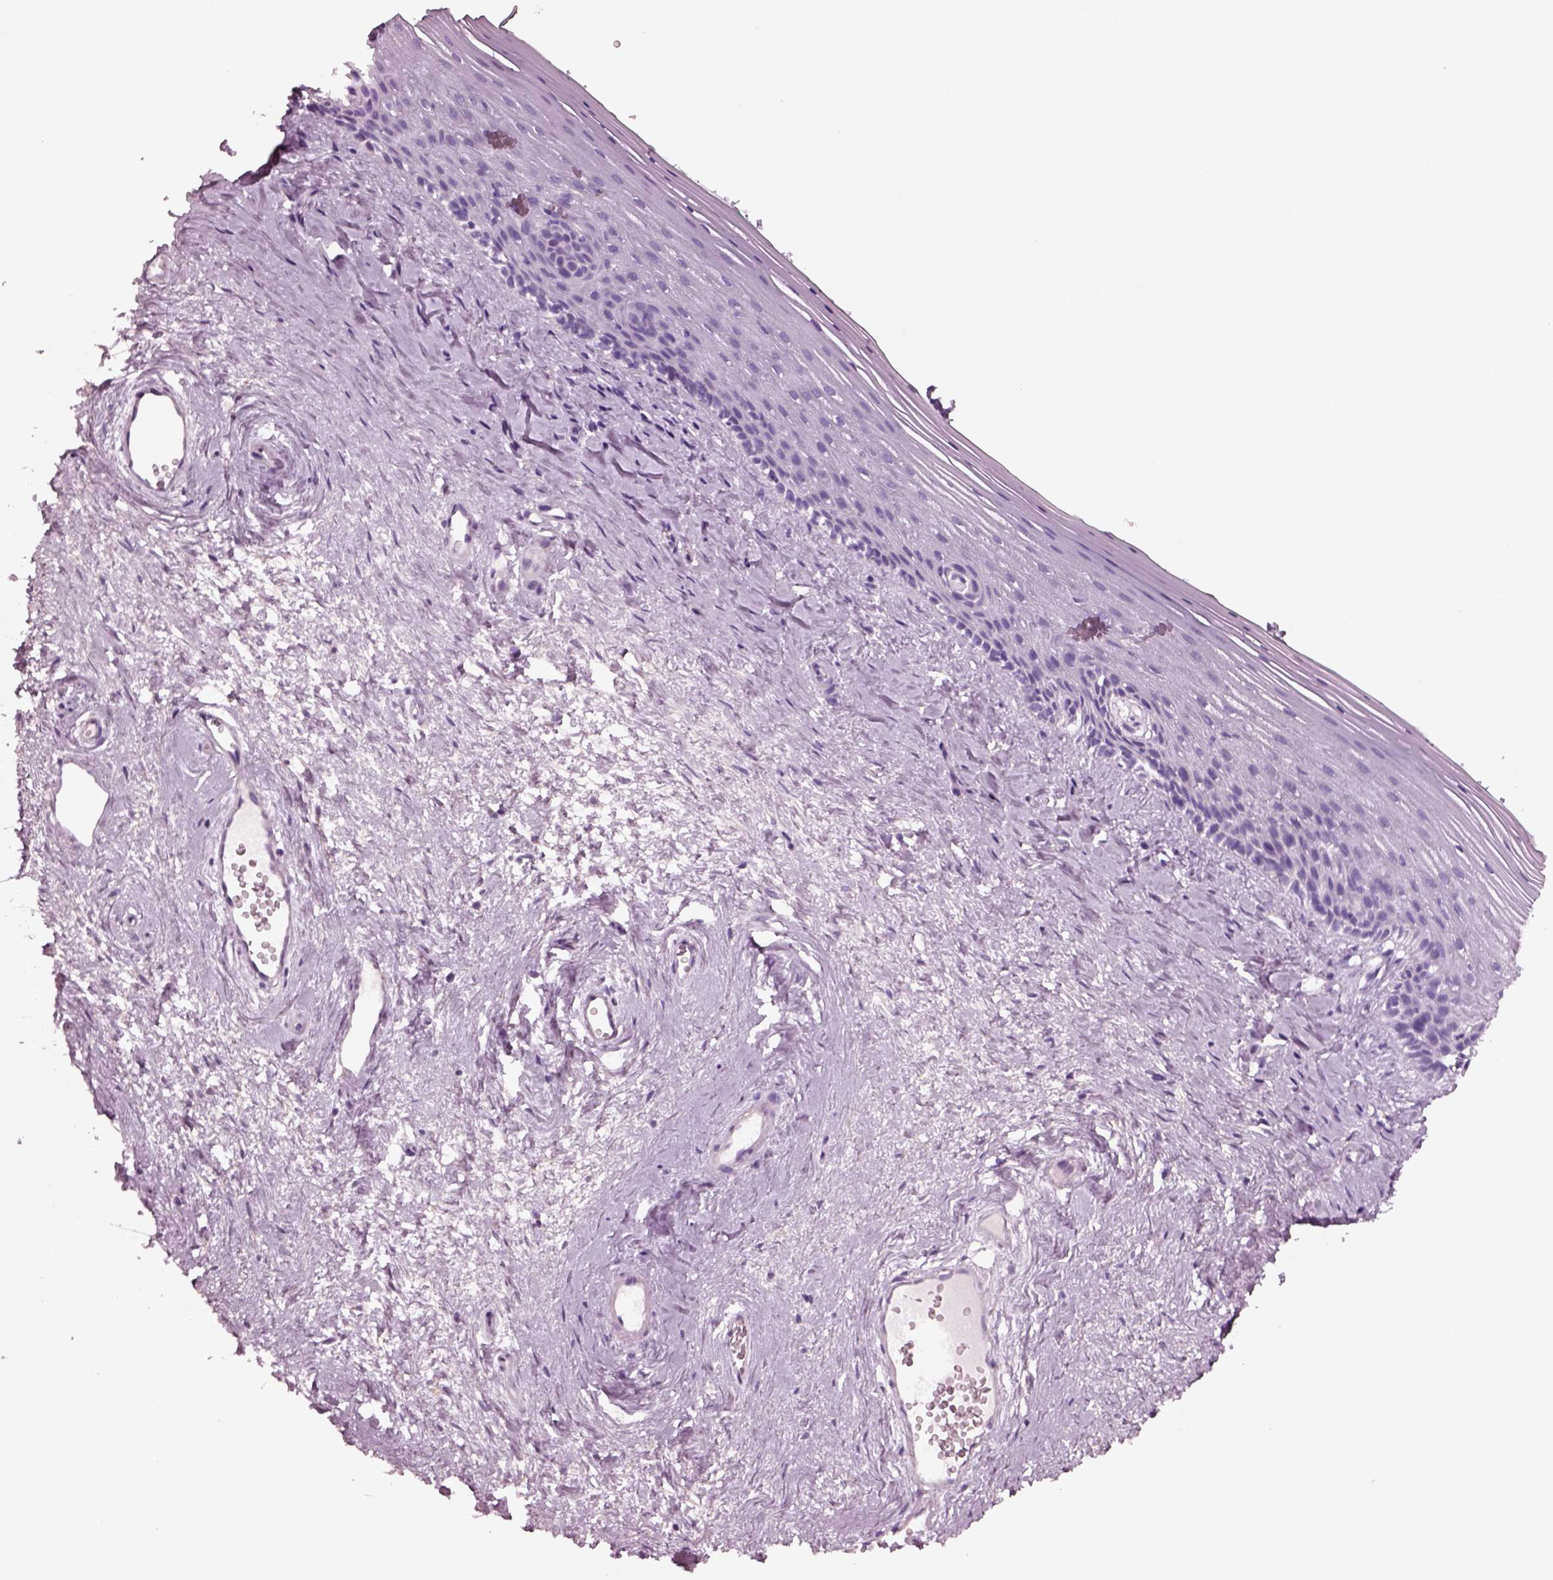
{"staining": {"intensity": "negative", "quantity": "none", "location": "none"}, "tissue": "vagina", "cell_type": "Squamous epithelial cells", "image_type": "normal", "snomed": [{"axis": "morphology", "description": "Normal tissue, NOS"}, {"axis": "topography", "description": "Vagina"}], "caption": "Immunohistochemistry photomicrograph of unremarkable vagina: vagina stained with DAB exhibits no significant protein staining in squamous epithelial cells.", "gene": "NMRK2", "patient": {"sex": "female", "age": 45}}